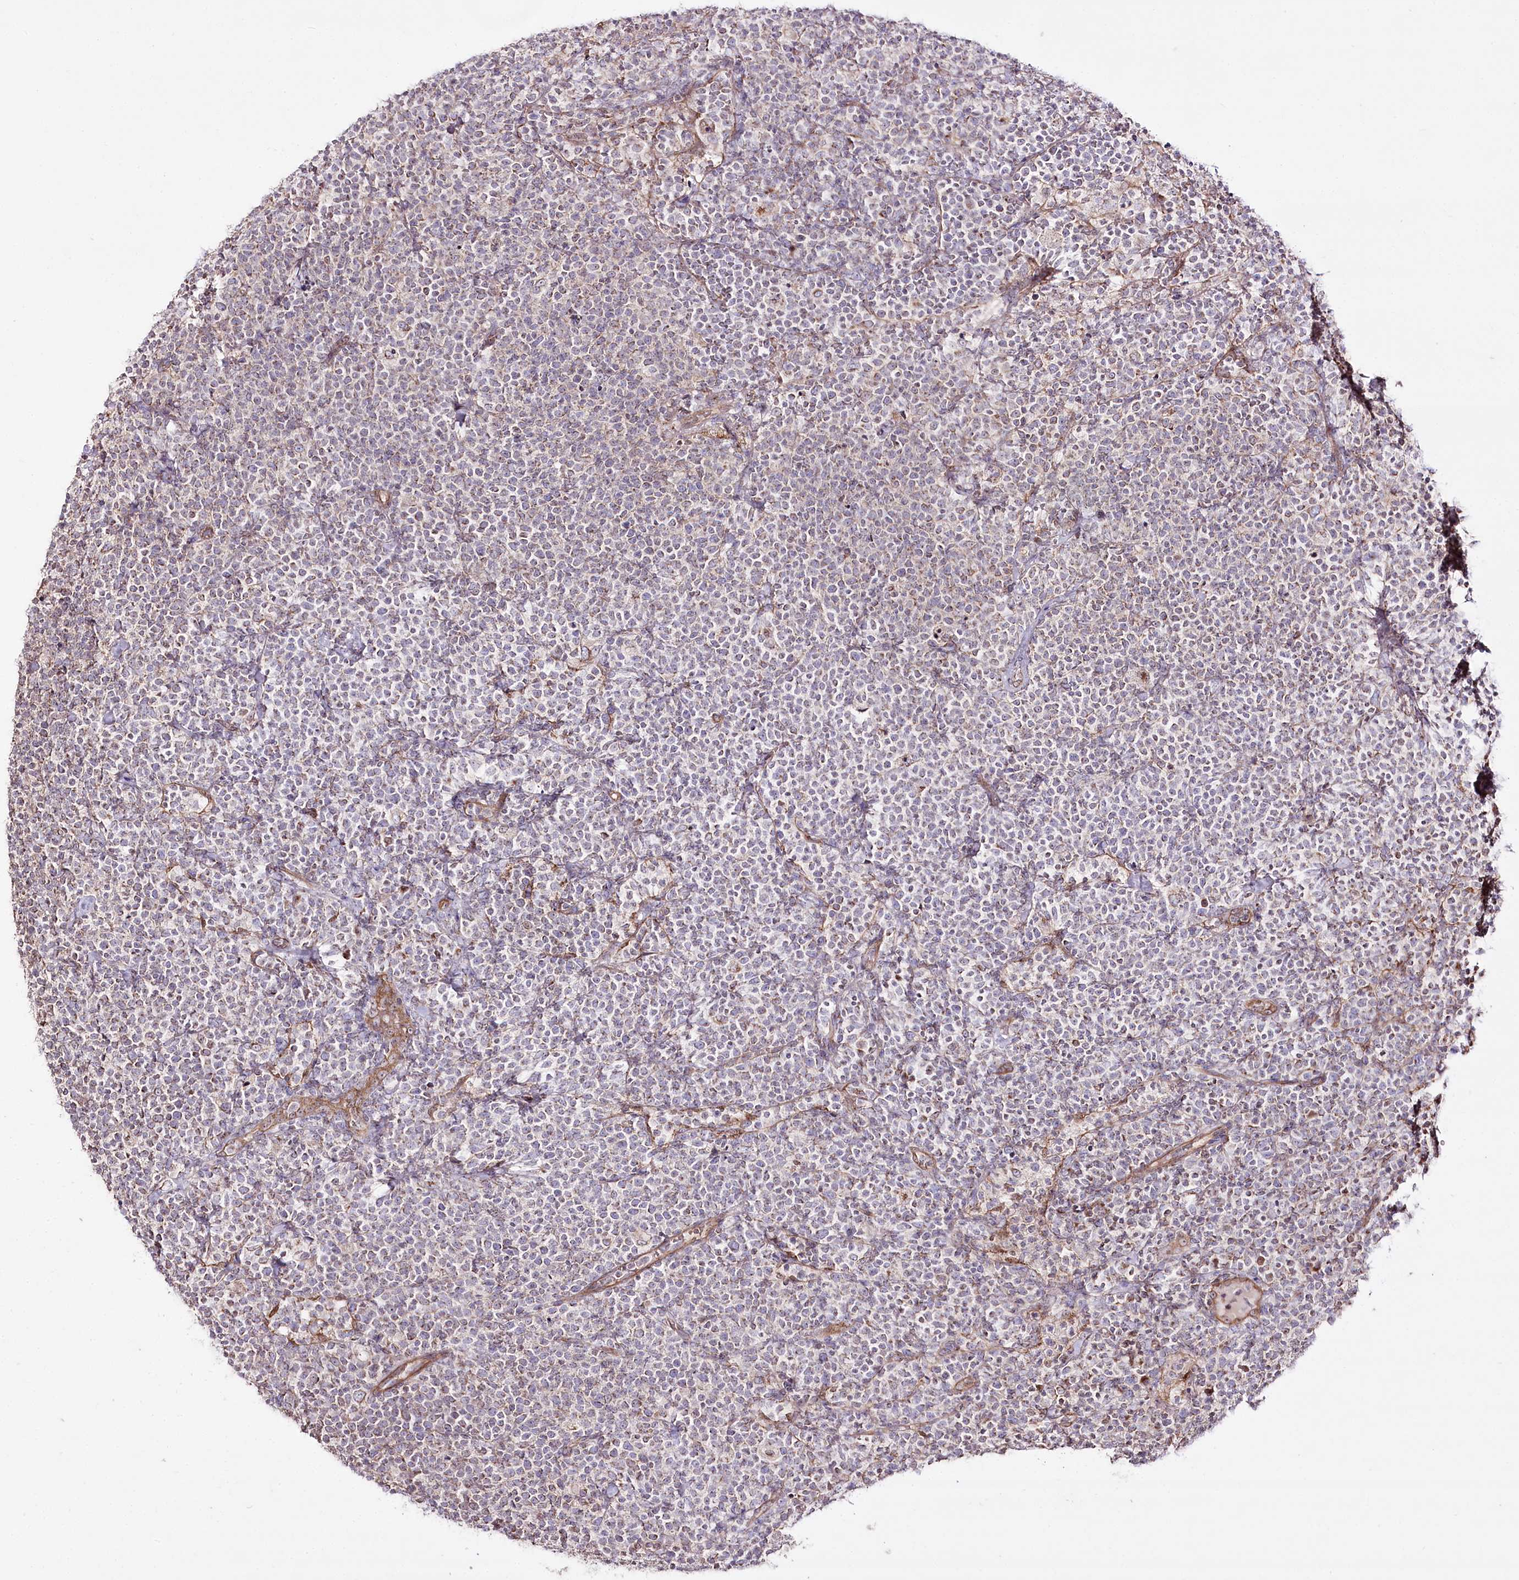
{"staining": {"intensity": "negative", "quantity": "none", "location": "none"}, "tissue": "lymphoma", "cell_type": "Tumor cells", "image_type": "cancer", "snomed": [{"axis": "morphology", "description": "Malignant lymphoma, non-Hodgkin's type, High grade"}, {"axis": "topography", "description": "Lymph node"}], "caption": "Malignant lymphoma, non-Hodgkin's type (high-grade) stained for a protein using immunohistochemistry exhibits no staining tumor cells.", "gene": "REXO2", "patient": {"sex": "male", "age": 61}}